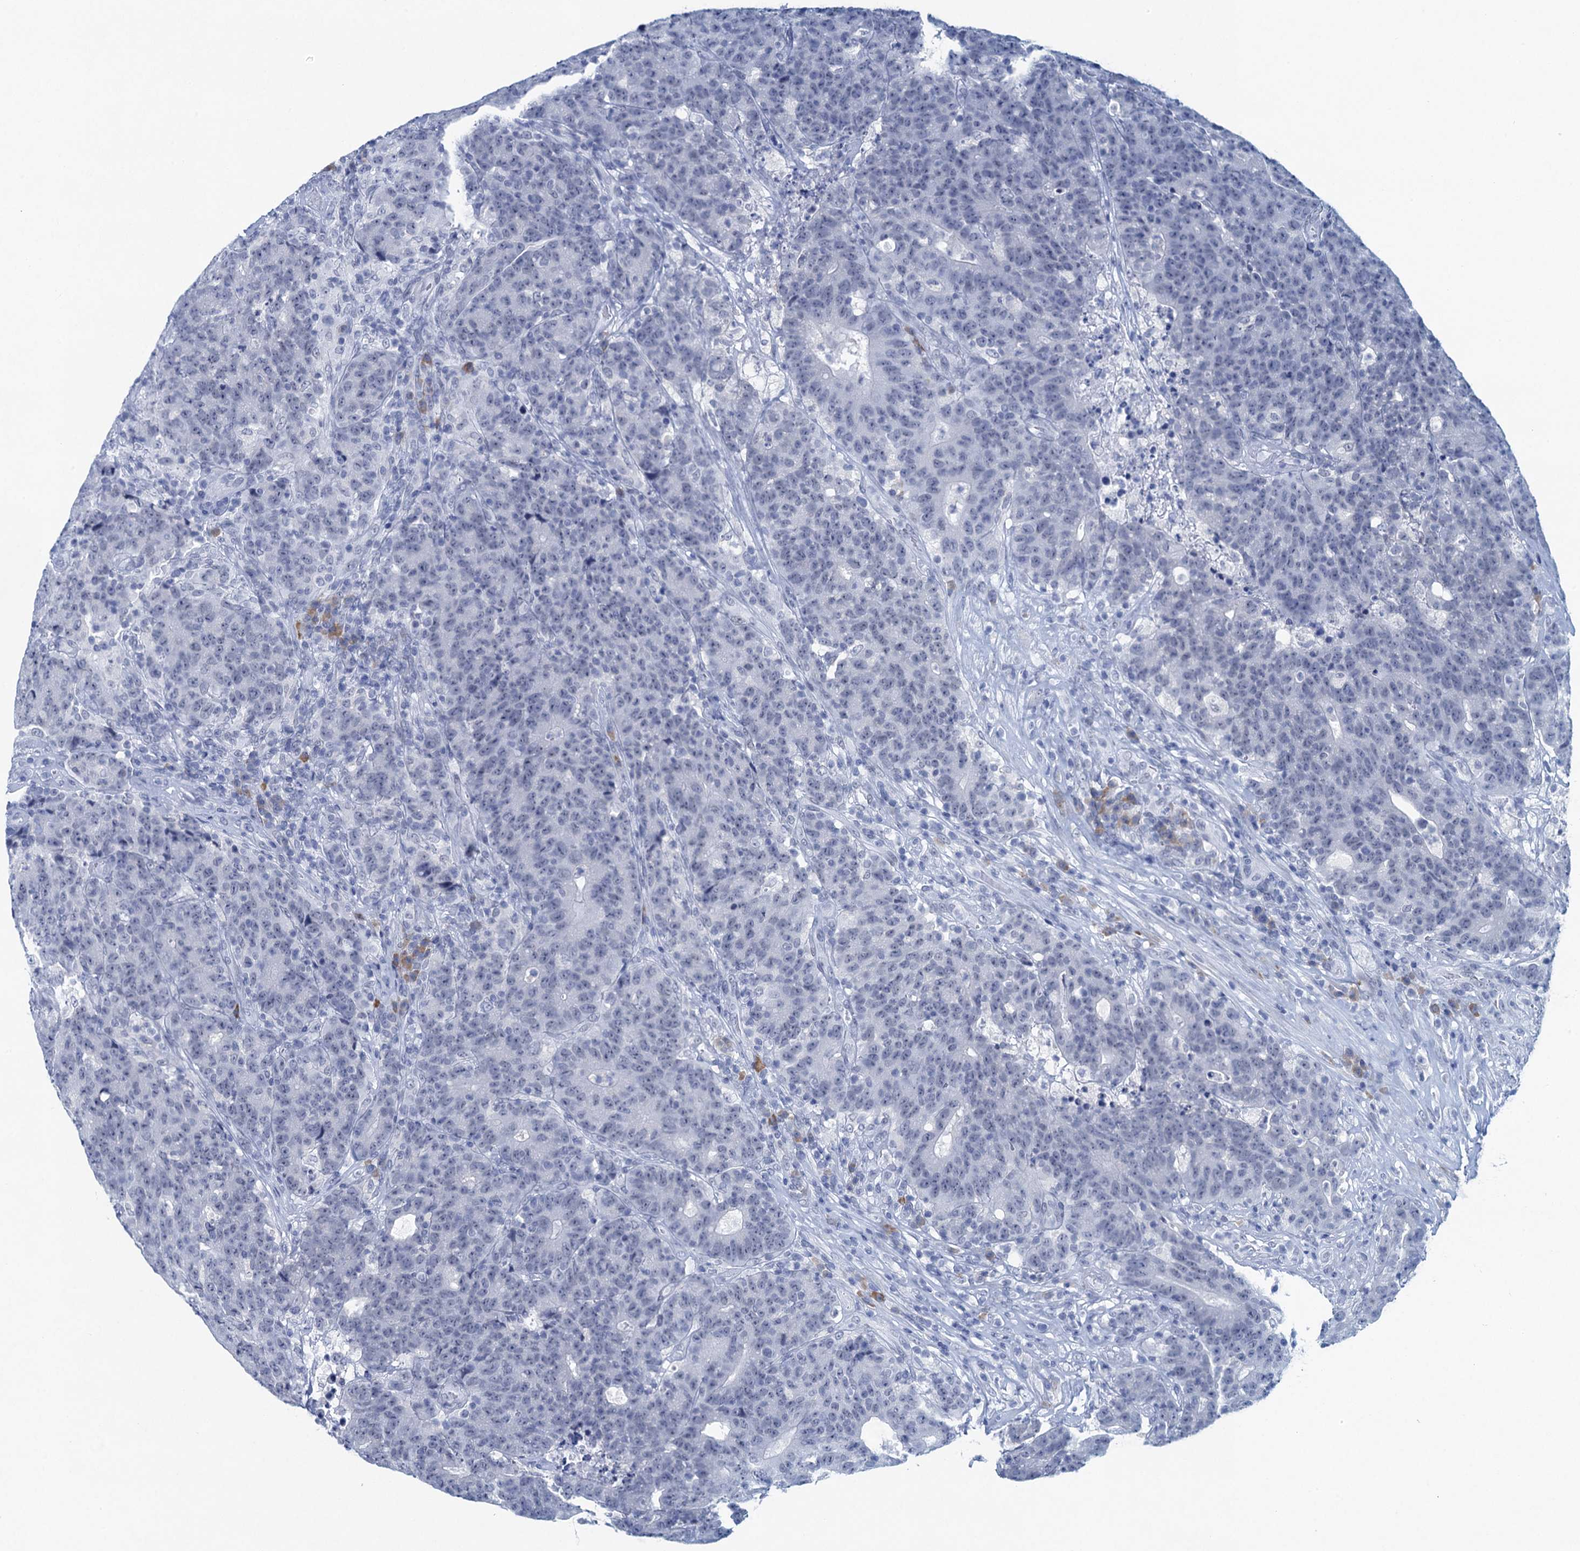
{"staining": {"intensity": "negative", "quantity": "none", "location": "none"}, "tissue": "colorectal cancer", "cell_type": "Tumor cells", "image_type": "cancer", "snomed": [{"axis": "morphology", "description": "Adenocarcinoma, NOS"}, {"axis": "topography", "description": "Colon"}], "caption": "This is an IHC photomicrograph of colorectal cancer. There is no positivity in tumor cells.", "gene": "HAPSTR1", "patient": {"sex": "female", "age": 75}}